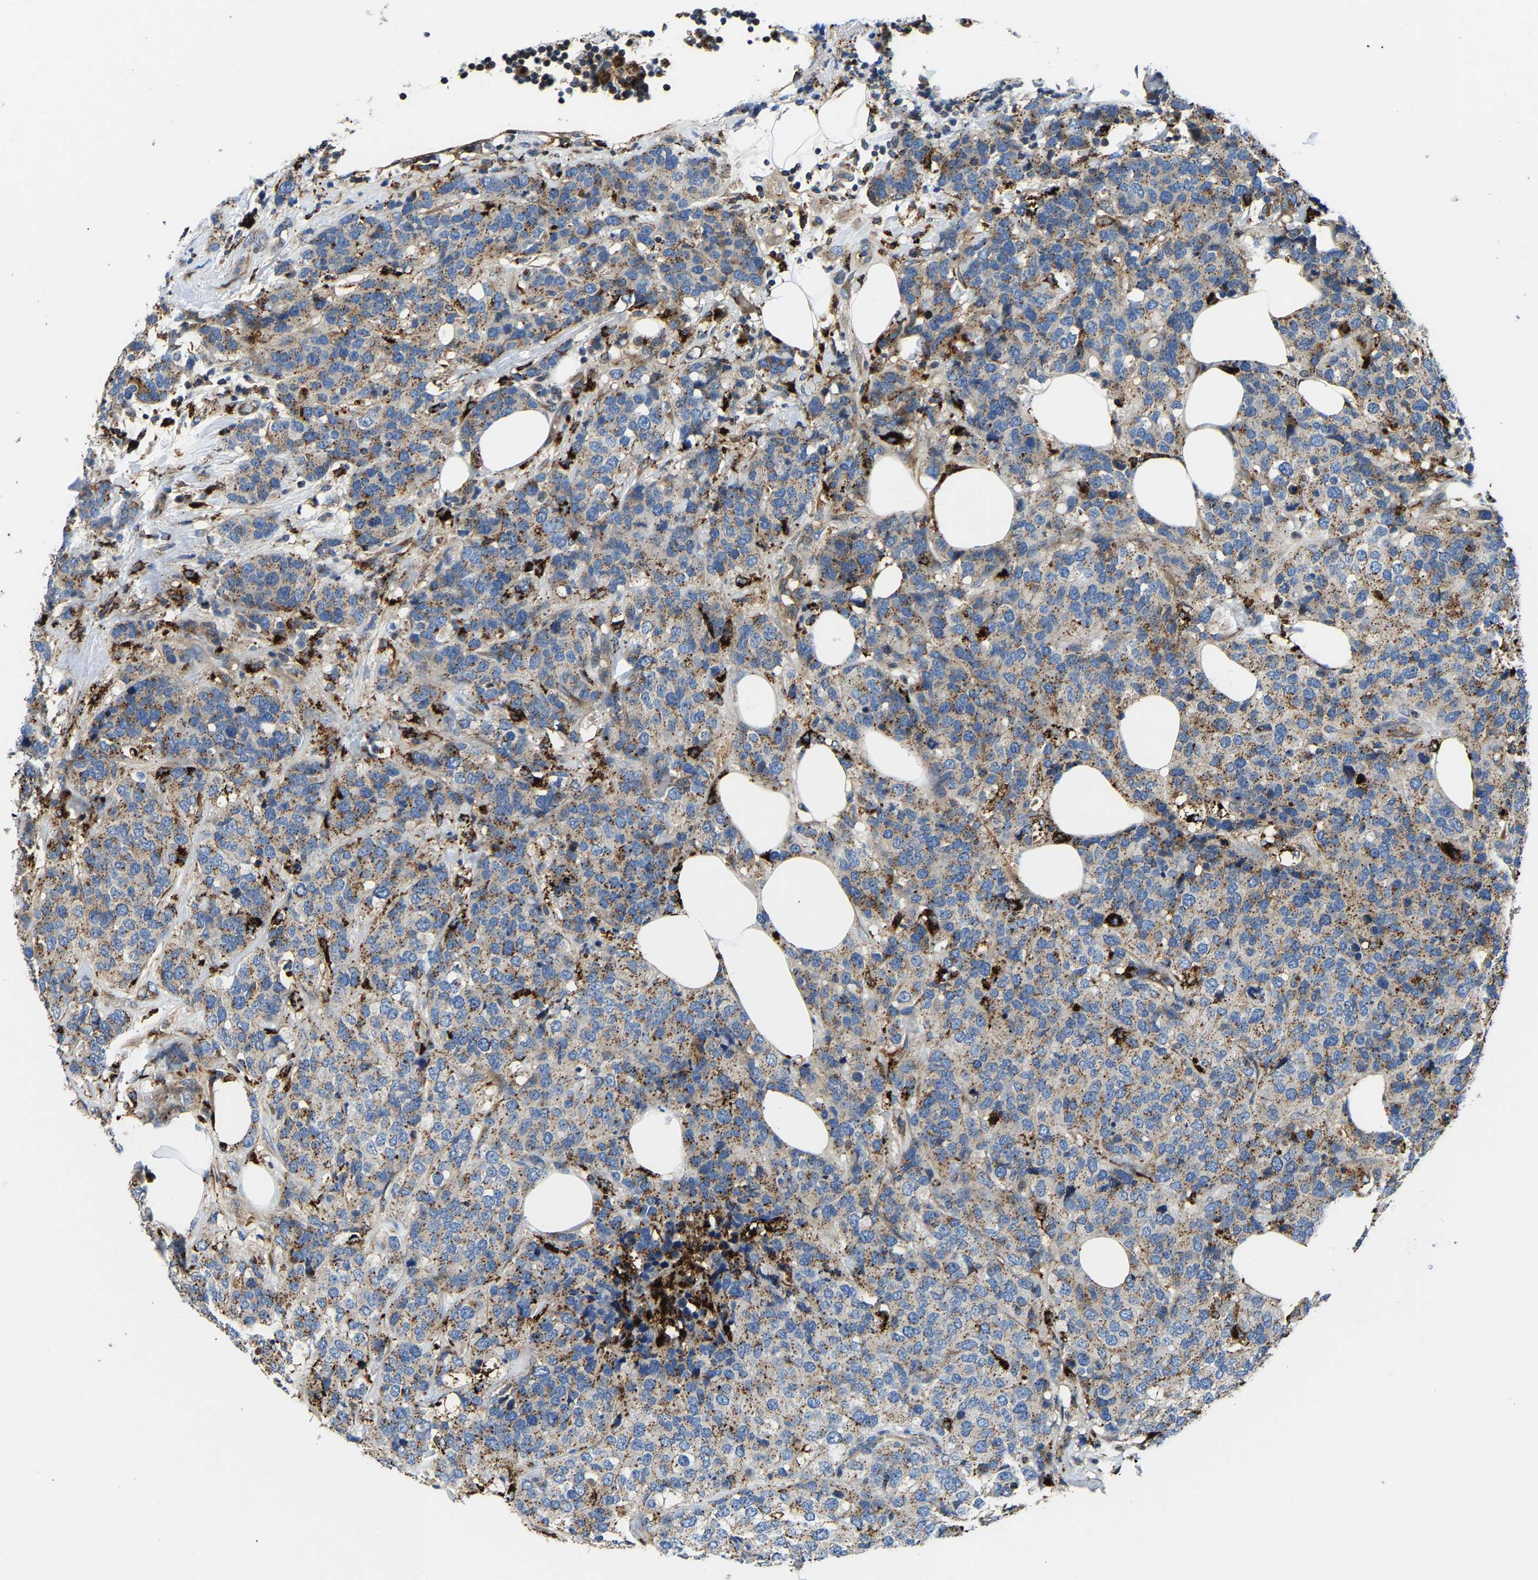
{"staining": {"intensity": "moderate", "quantity": ">75%", "location": "cytoplasmic/membranous"}, "tissue": "breast cancer", "cell_type": "Tumor cells", "image_type": "cancer", "snomed": [{"axis": "morphology", "description": "Lobular carcinoma"}, {"axis": "topography", "description": "Breast"}], "caption": "Lobular carcinoma (breast) stained with a protein marker exhibits moderate staining in tumor cells.", "gene": "DPP7", "patient": {"sex": "female", "age": 59}}